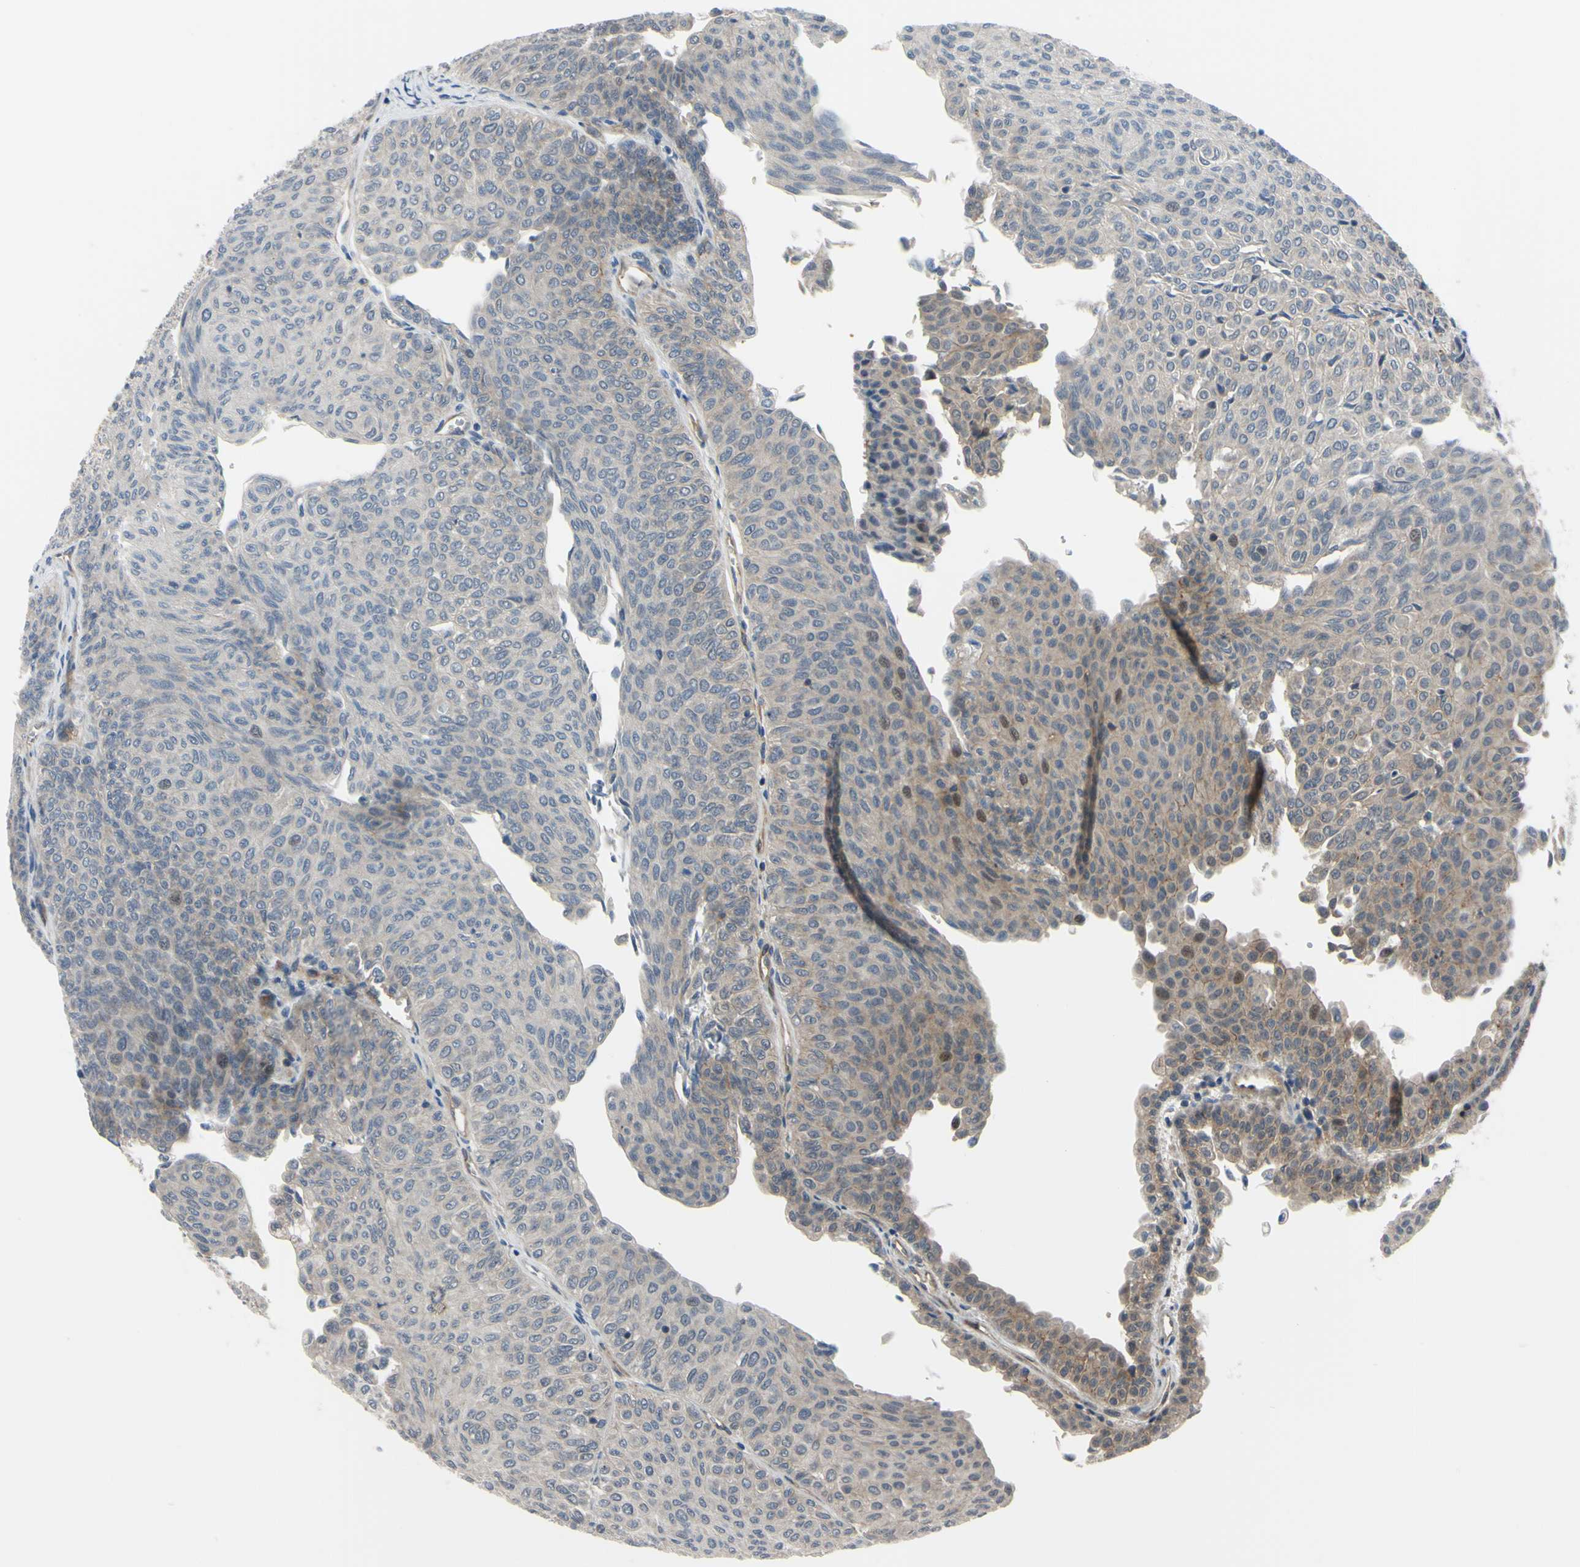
{"staining": {"intensity": "moderate", "quantity": "25%-75%", "location": "cytoplasmic/membranous,nuclear"}, "tissue": "urothelial cancer", "cell_type": "Tumor cells", "image_type": "cancer", "snomed": [{"axis": "morphology", "description": "Urothelial carcinoma, Low grade"}, {"axis": "topography", "description": "Urinary bladder"}], "caption": "Tumor cells show medium levels of moderate cytoplasmic/membranous and nuclear expression in about 25%-75% of cells in urothelial cancer.", "gene": "COMMD9", "patient": {"sex": "male", "age": 78}}